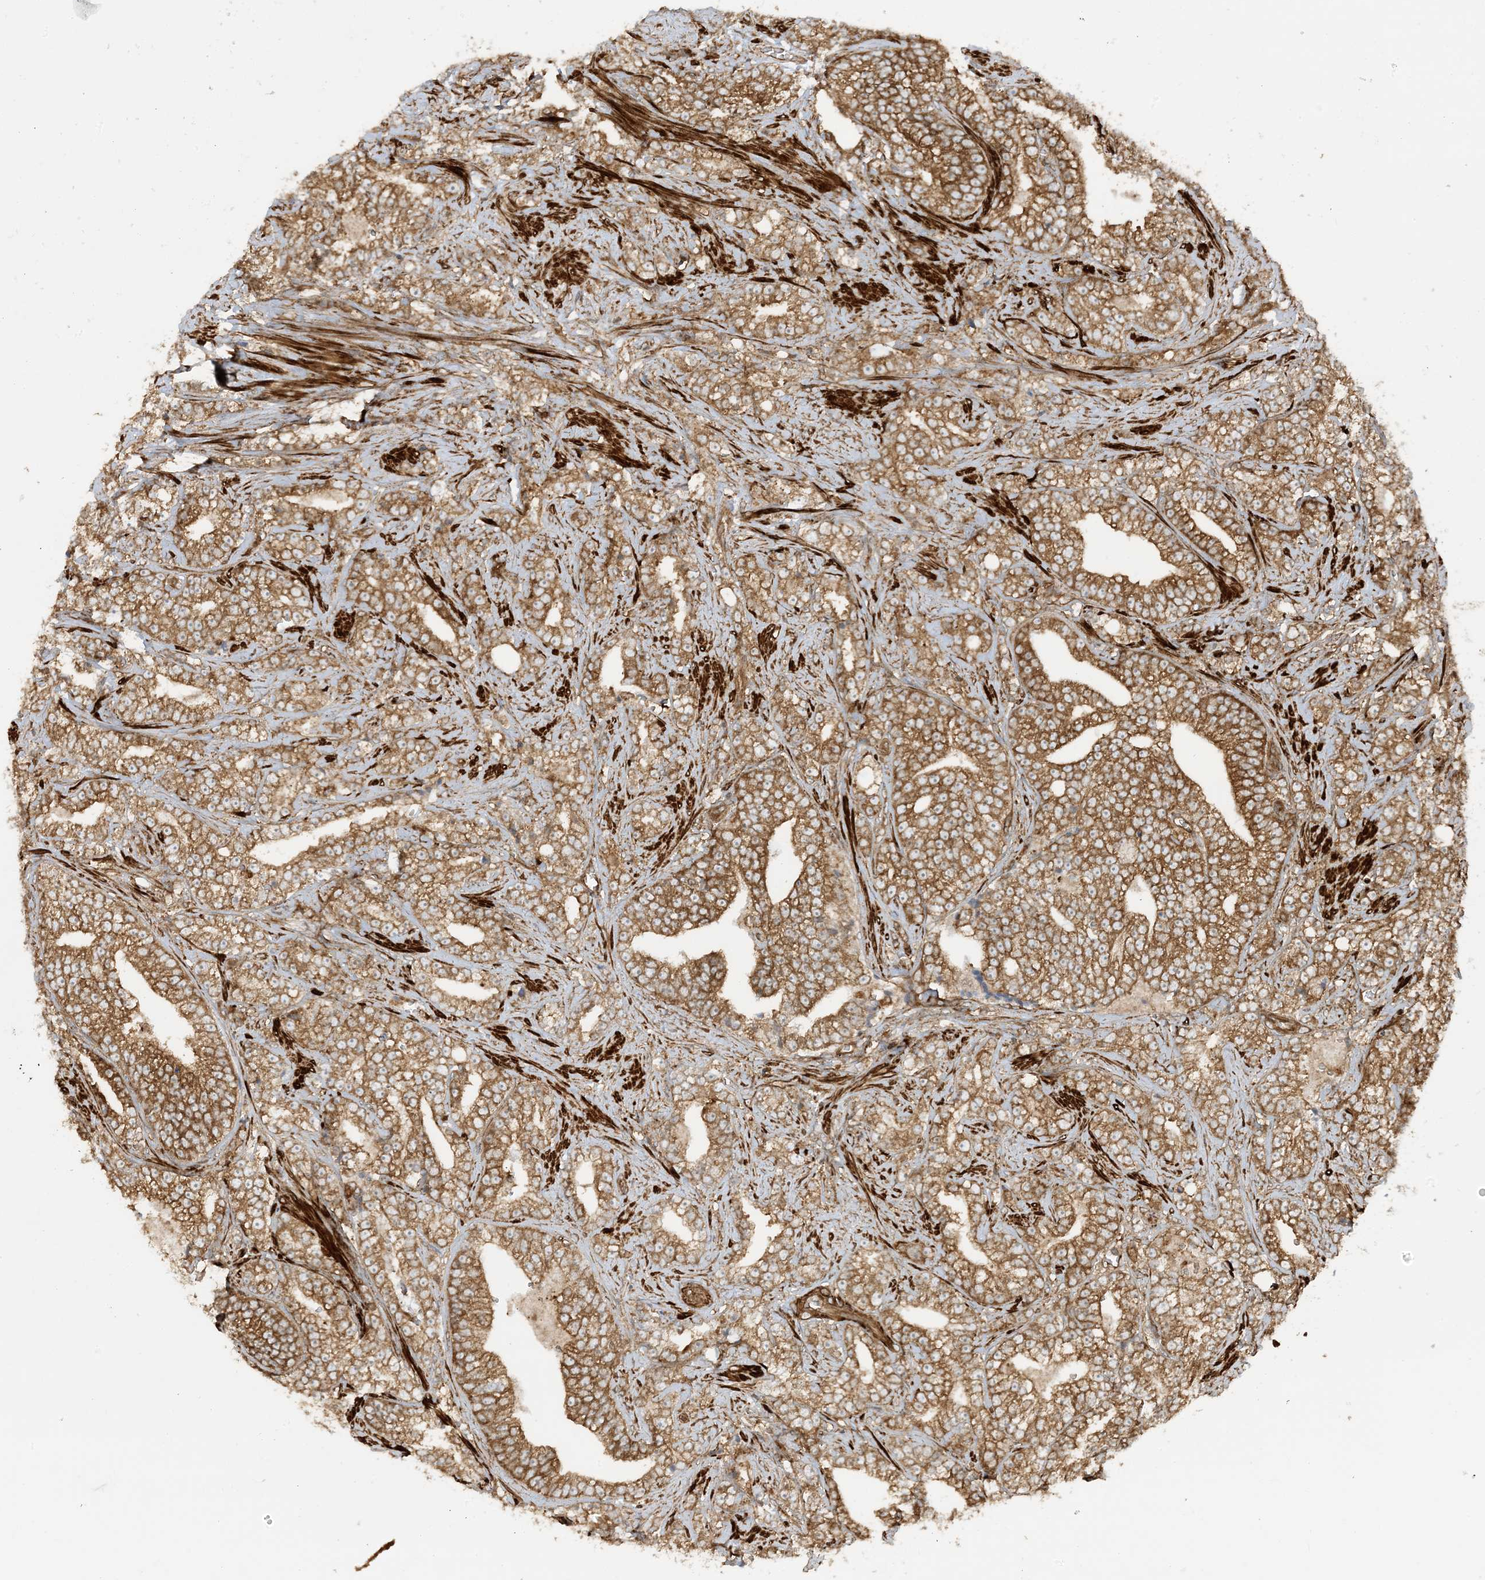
{"staining": {"intensity": "strong", "quantity": ">75%", "location": "cytoplasmic/membranous"}, "tissue": "prostate cancer", "cell_type": "Tumor cells", "image_type": "cancer", "snomed": [{"axis": "morphology", "description": "Adenocarcinoma, High grade"}, {"axis": "topography", "description": "Prostate and seminal vesicle, NOS"}], "caption": "Immunohistochemical staining of high-grade adenocarcinoma (prostate) shows high levels of strong cytoplasmic/membranous protein staining in about >75% of tumor cells.", "gene": "STAM2", "patient": {"sex": "male", "age": 67}}